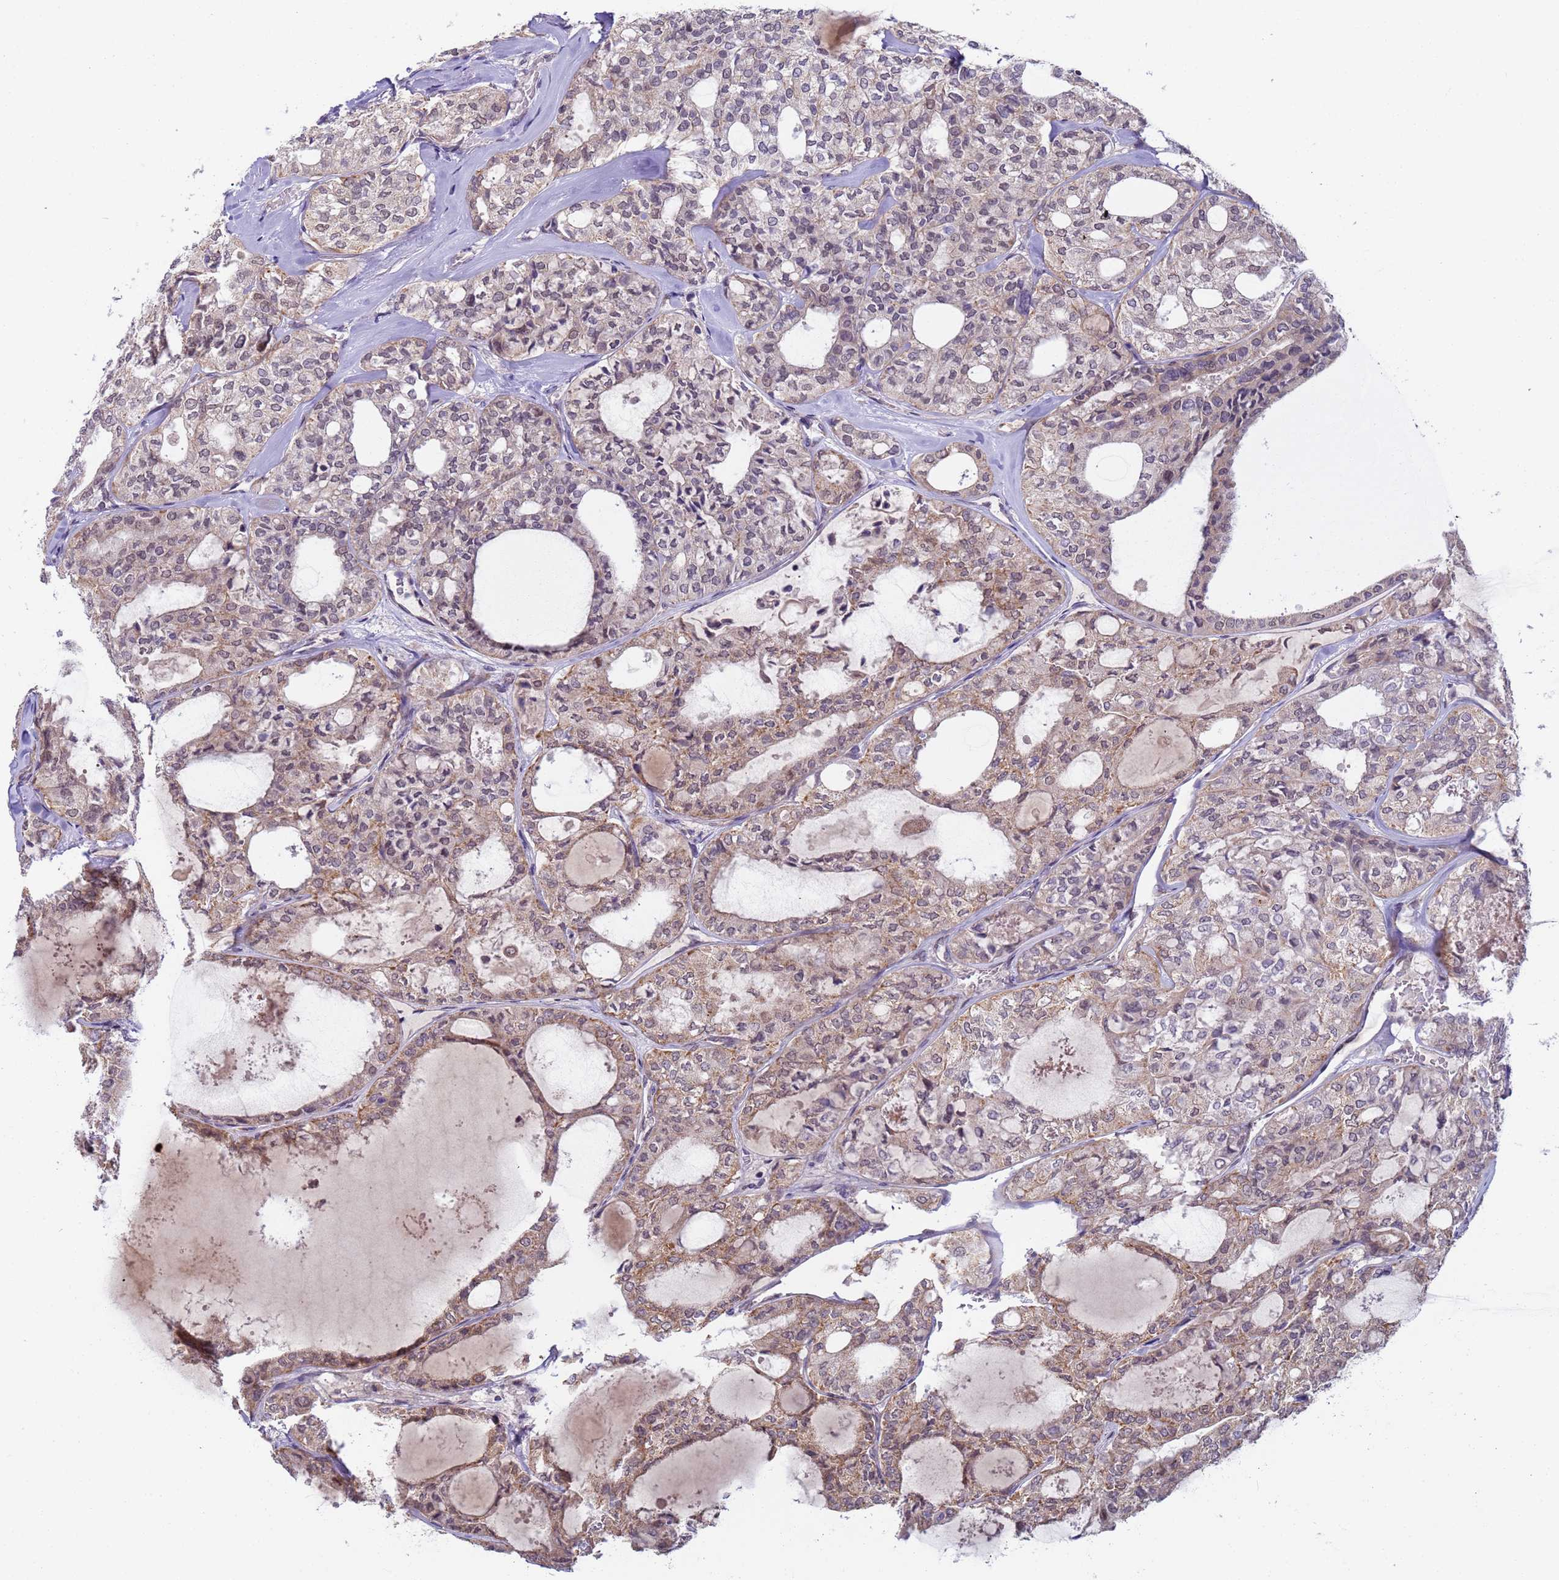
{"staining": {"intensity": "weak", "quantity": ">75%", "location": "cytoplasmic/membranous"}, "tissue": "thyroid cancer", "cell_type": "Tumor cells", "image_type": "cancer", "snomed": [{"axis": "morphology", "description": "Follicular adenoma carcinoma, NOS"}, {"axis": "topography", "description": "Thyroid gland"}], "caption": "Thyroid cancer (follicular adenoma carcinoma) stained with DAB IHC shows low levels of weak cytoplasmic/membranous positivity in about >75% of tumor cells.", "gene": "RAPGEF3", "patient": {"sex": "male", "age": 75}}